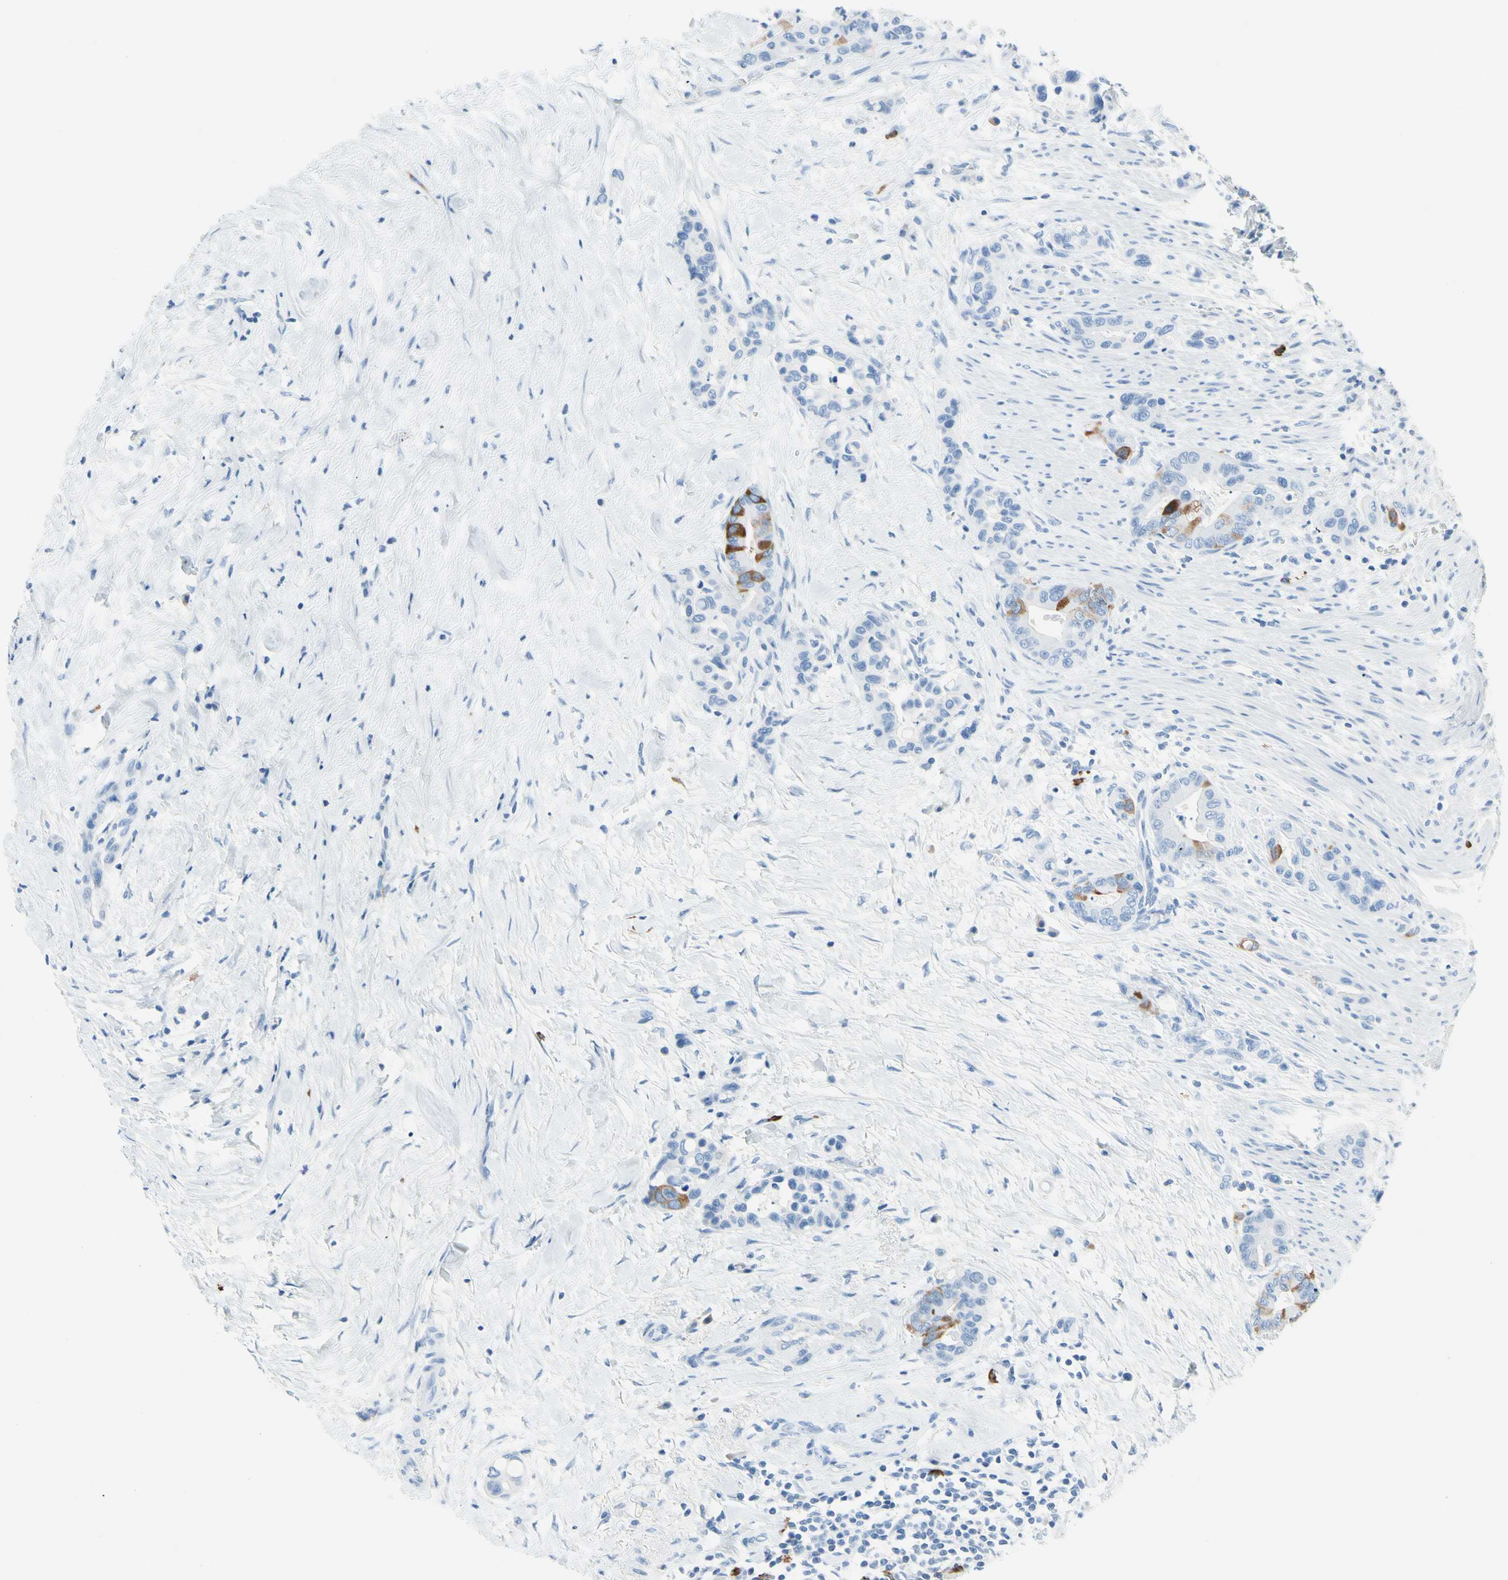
{"staining": {"intensity": "strong", "quantity": "<25%", "location": "cytoplasmic/membranous"}, "tissue": "colorectal cancer", "cell_type": "Tumor cells", "image_type": "cancer", "snomed": [{"axis": "morphology", "description": "Normal tissue, NOS"}, {"axis": "morphology", "description": "Adenocarcinoma, NOS"}, {"axis": "topography", "description": "Colon"}], "caption": "Adenocarcinoma (colorectal) stained with DAB immunohistochemistry exhibits medium levels of strong cytoplasmic/membranous staining in about <25% of tumor cells.", "gene": "TACC3", "patient": {"sex": "male", "age": 82}}